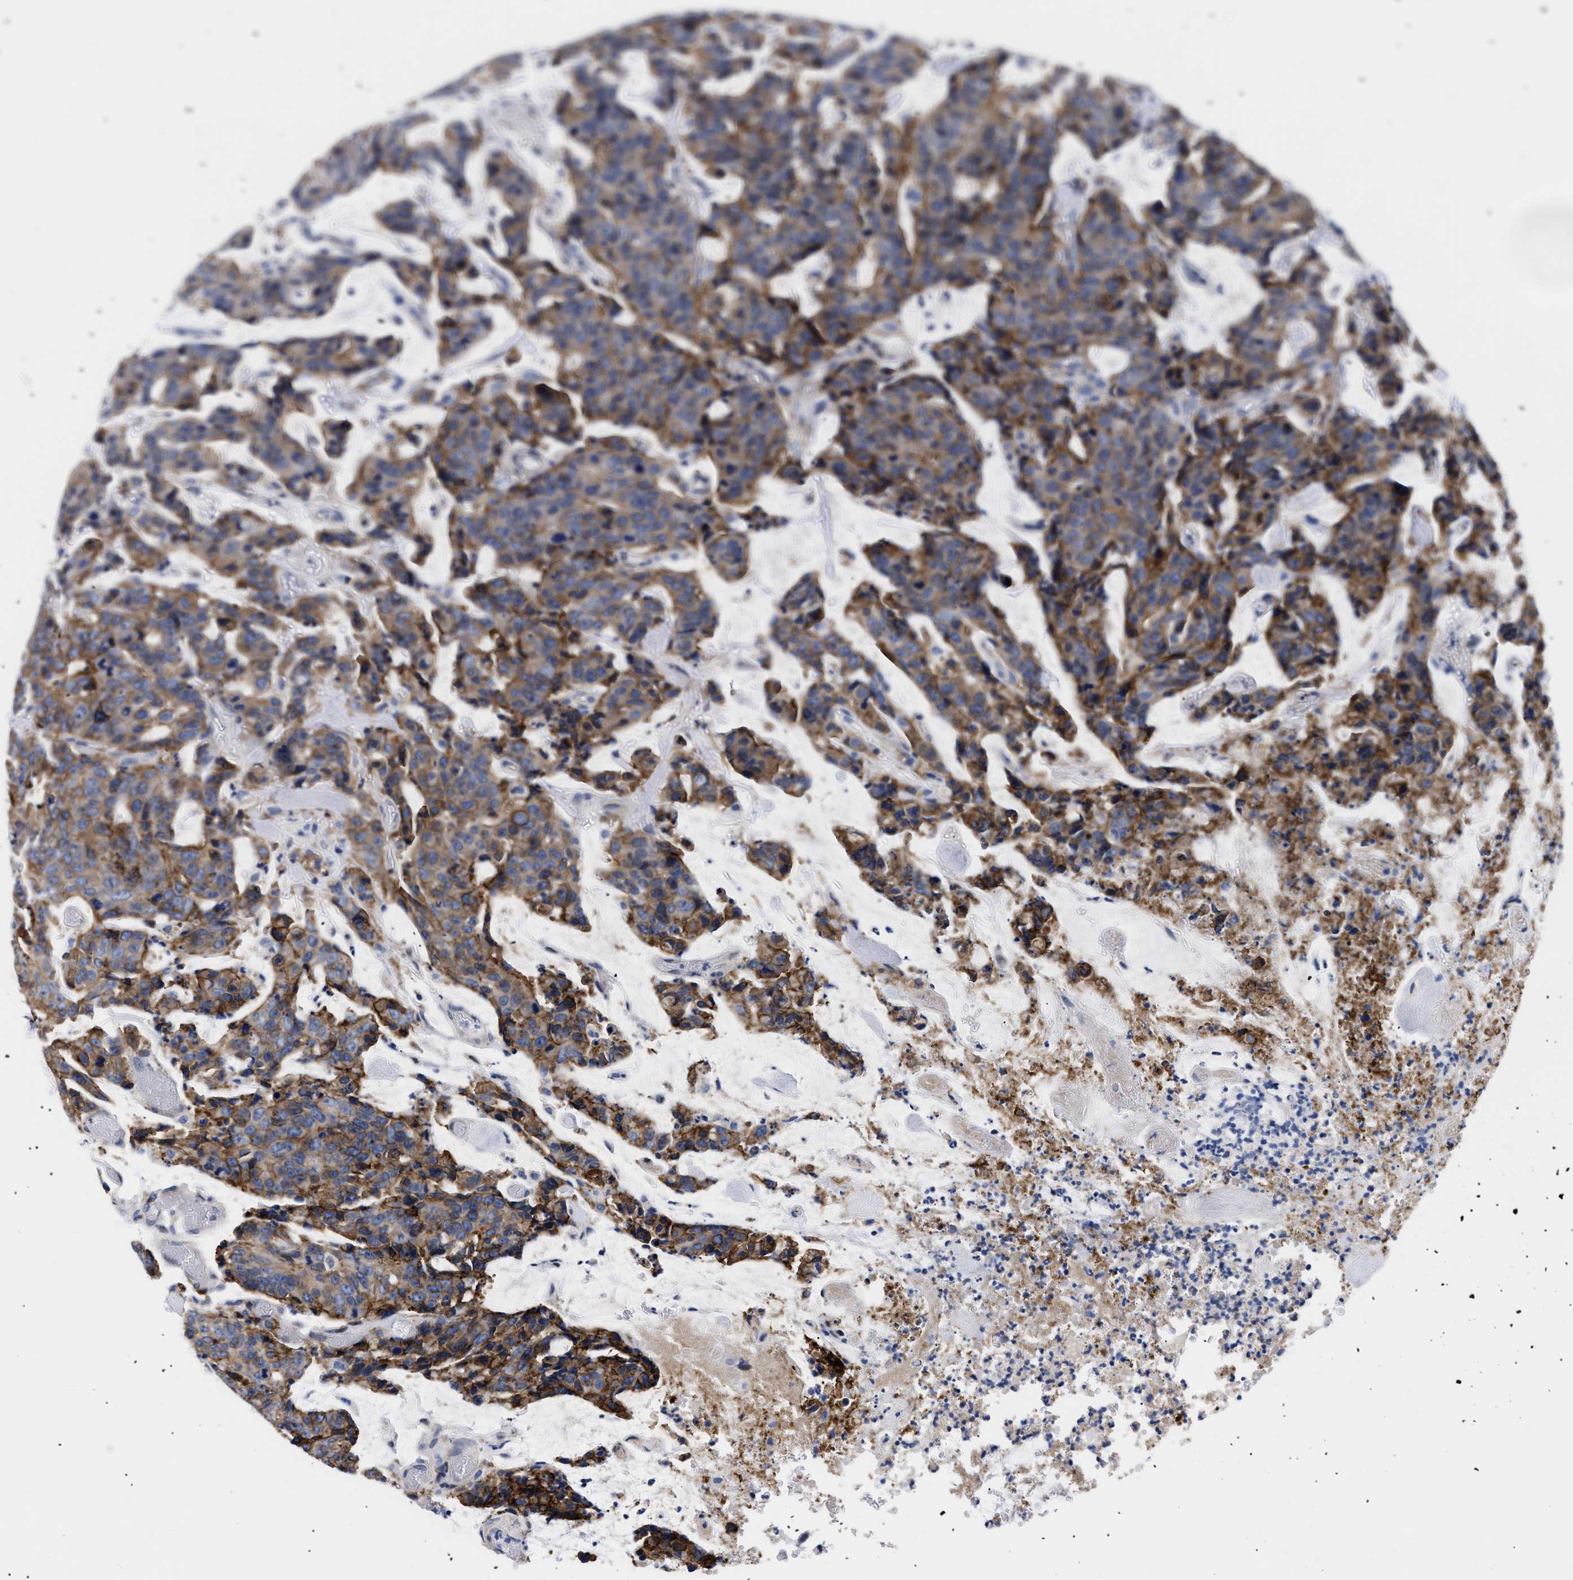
{"staining": {"intensity": "moderate", "quantity": "25%-75%", "location": "cytoplasmic/membranous"}, "tissue": "colorectal cancer", "cell_type": "Tumor cells", "image_type": "cancer", "snomed": [{"axis": "morphology", "description": "Adenocarcinoma, NOS"}, {"axis": "topography", "description": "Colon"}], "caption": "Tumor cells exhibit medium levels of moderate cytoplasmic/membranous staining in about 25%-75% of cells in human colorectal adenocarcinoma. (IHC, brightfield microscopy, high magnification).", "gene": "SHD", "patient": {"sex": "female", "age": 86}}